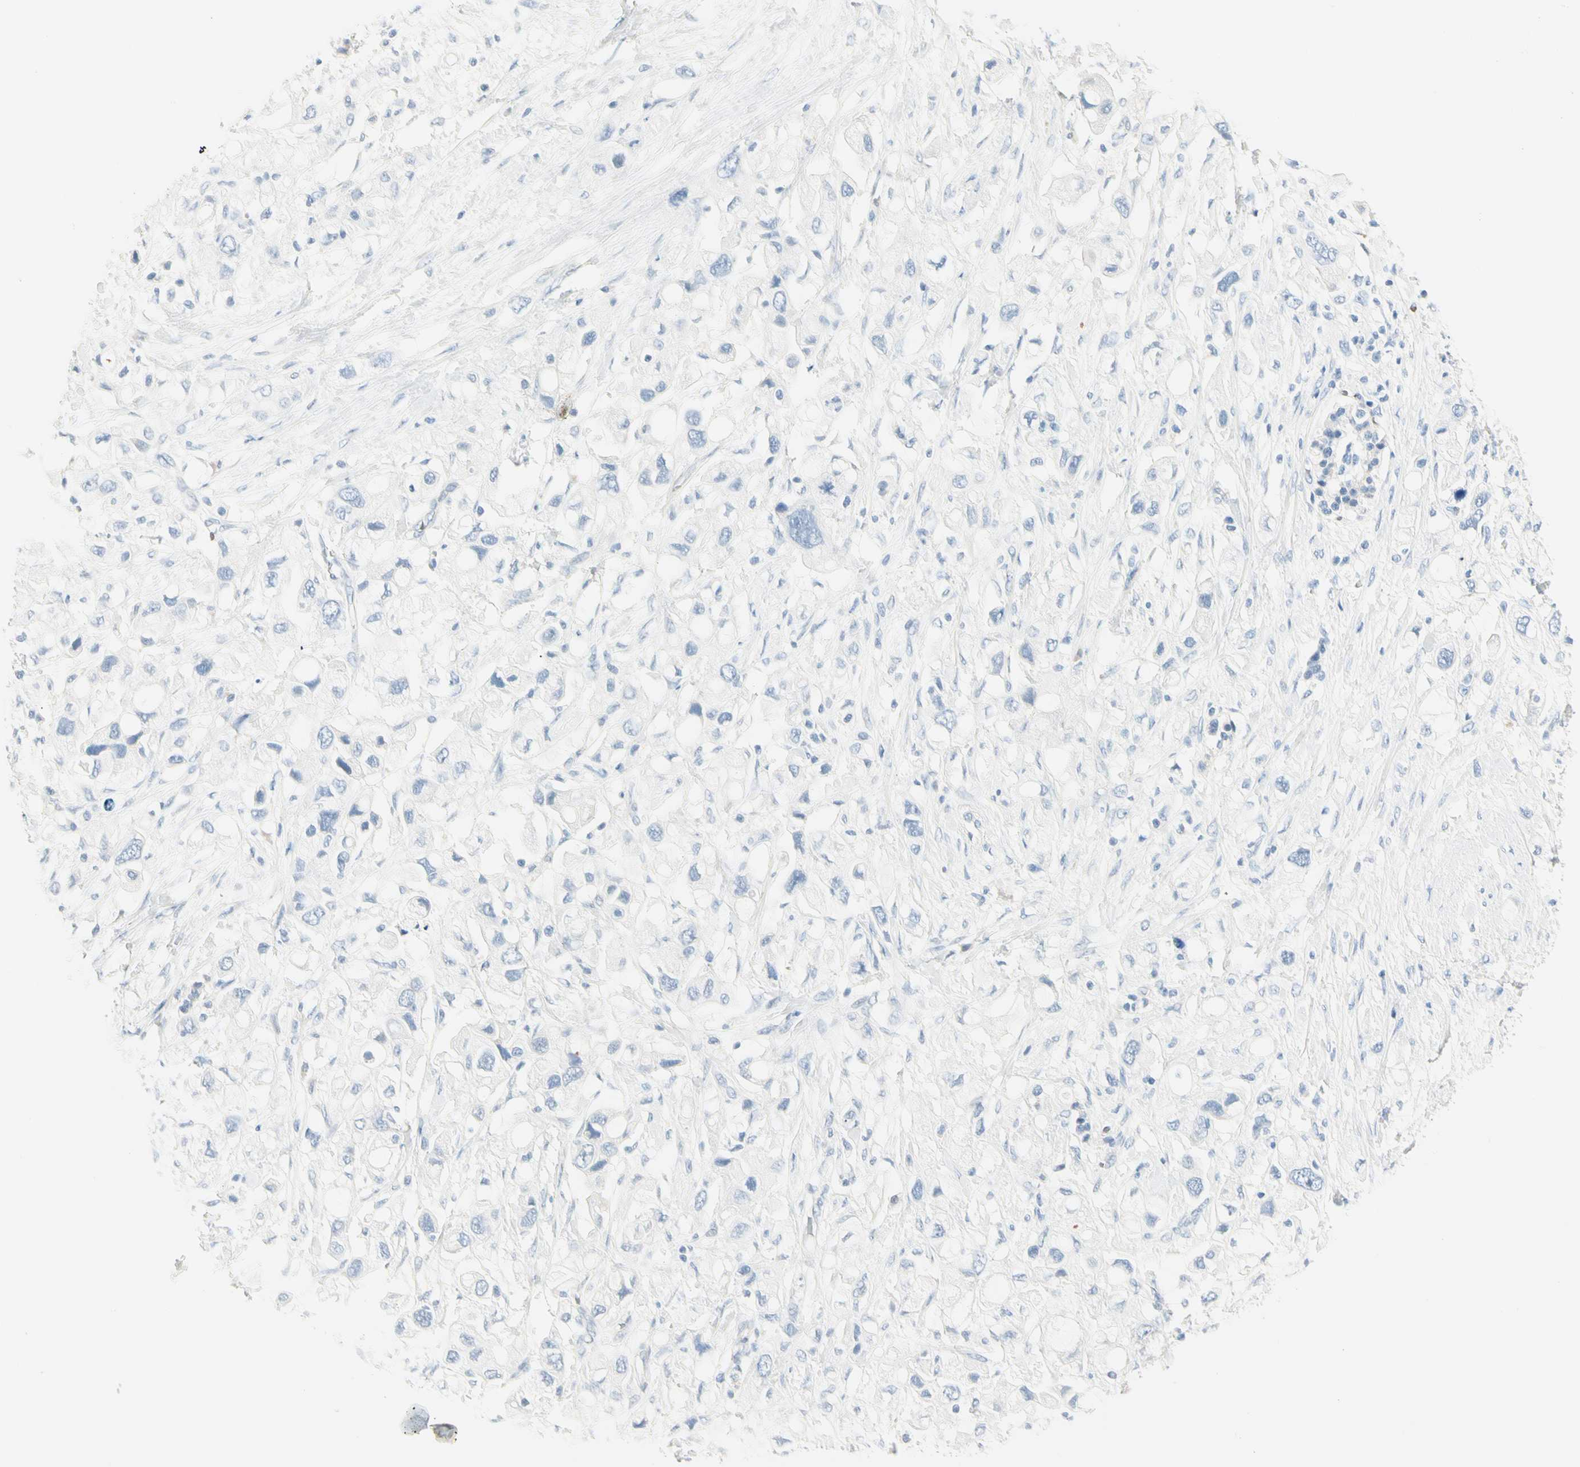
{"staining": {"intensity": "negative", "quantity": "none", "location": "none"}, "tissue": "pancreatic cancer", "cell_type": "Tumor cells", "image_type": "cancer", "snomed": [{"axis": "morphology", "description": "Adenocarcinoma, NOS"}, {"axis": "topography", "description": "Pancreas"}], "caption": "DAB (3,3'-diaminobenzidine) immunohistochemical staining of human pancreatic cancer reveals no significant positivity in tumor cells.", "gene": "CA1", "patient": {"sex": "female", "age": 56}}